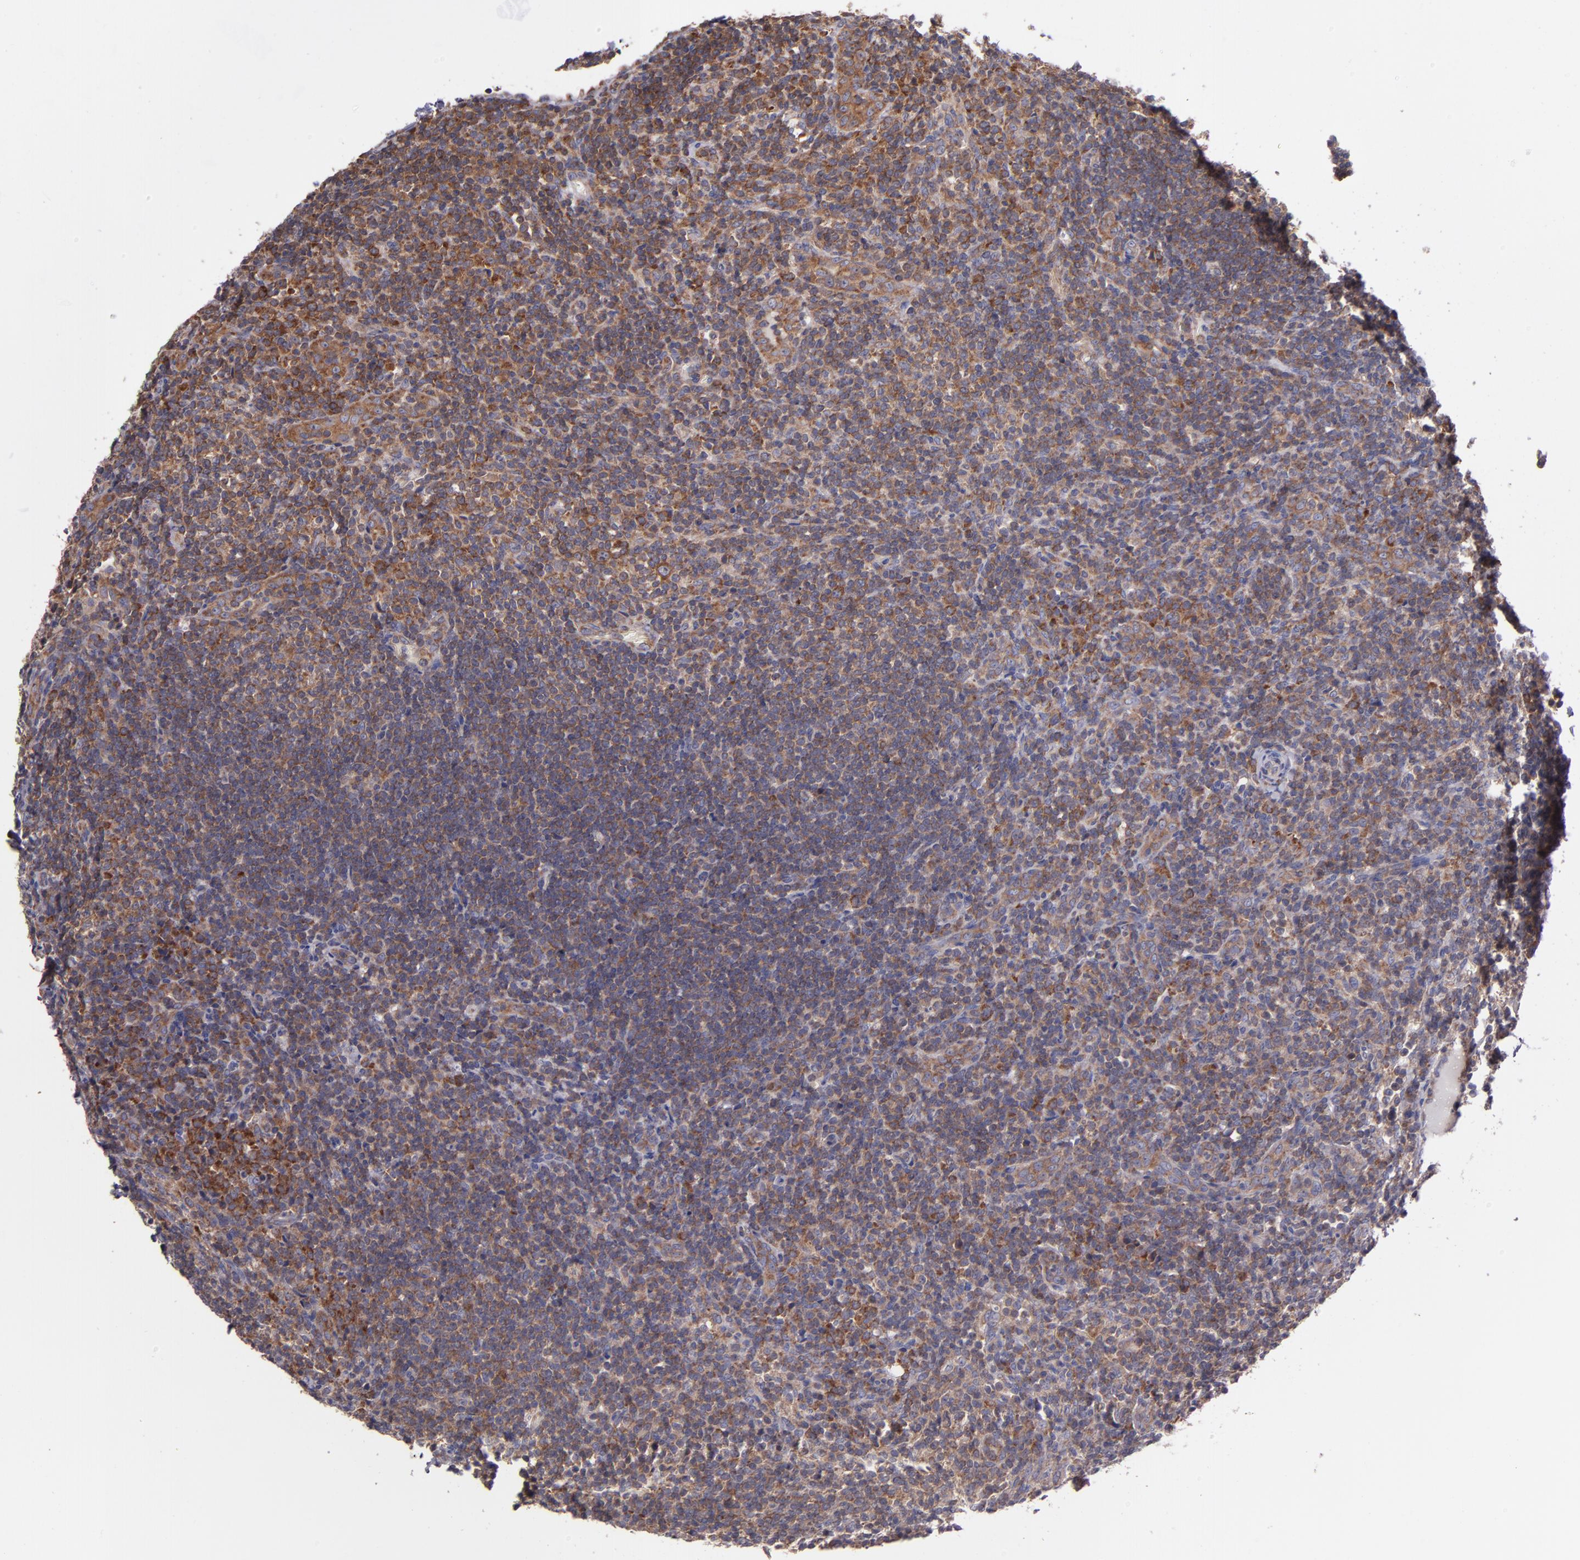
{"staining": {"intensity": "moderate", "quantity": ">75%", "location": "cytoplasmic/membranous"}, "tissue": "lymphoma", "cell_type": "Tumor cells", "image_type": "cancer", "snomed": [{"axis": "morphology", "description": "Malignant lymphoma, non-Hodgkin's type, Low grade"}, {"axis": "topography", "description": "Lymph node"}], "caption": "Human low-grade malignant lymphoma, non-Hodgkin's type stained with a protein marker displays moderate staining in tumor cells.", "gene": "EIF4ENIF1", "patient": {"sex": "female", "age": 76}}